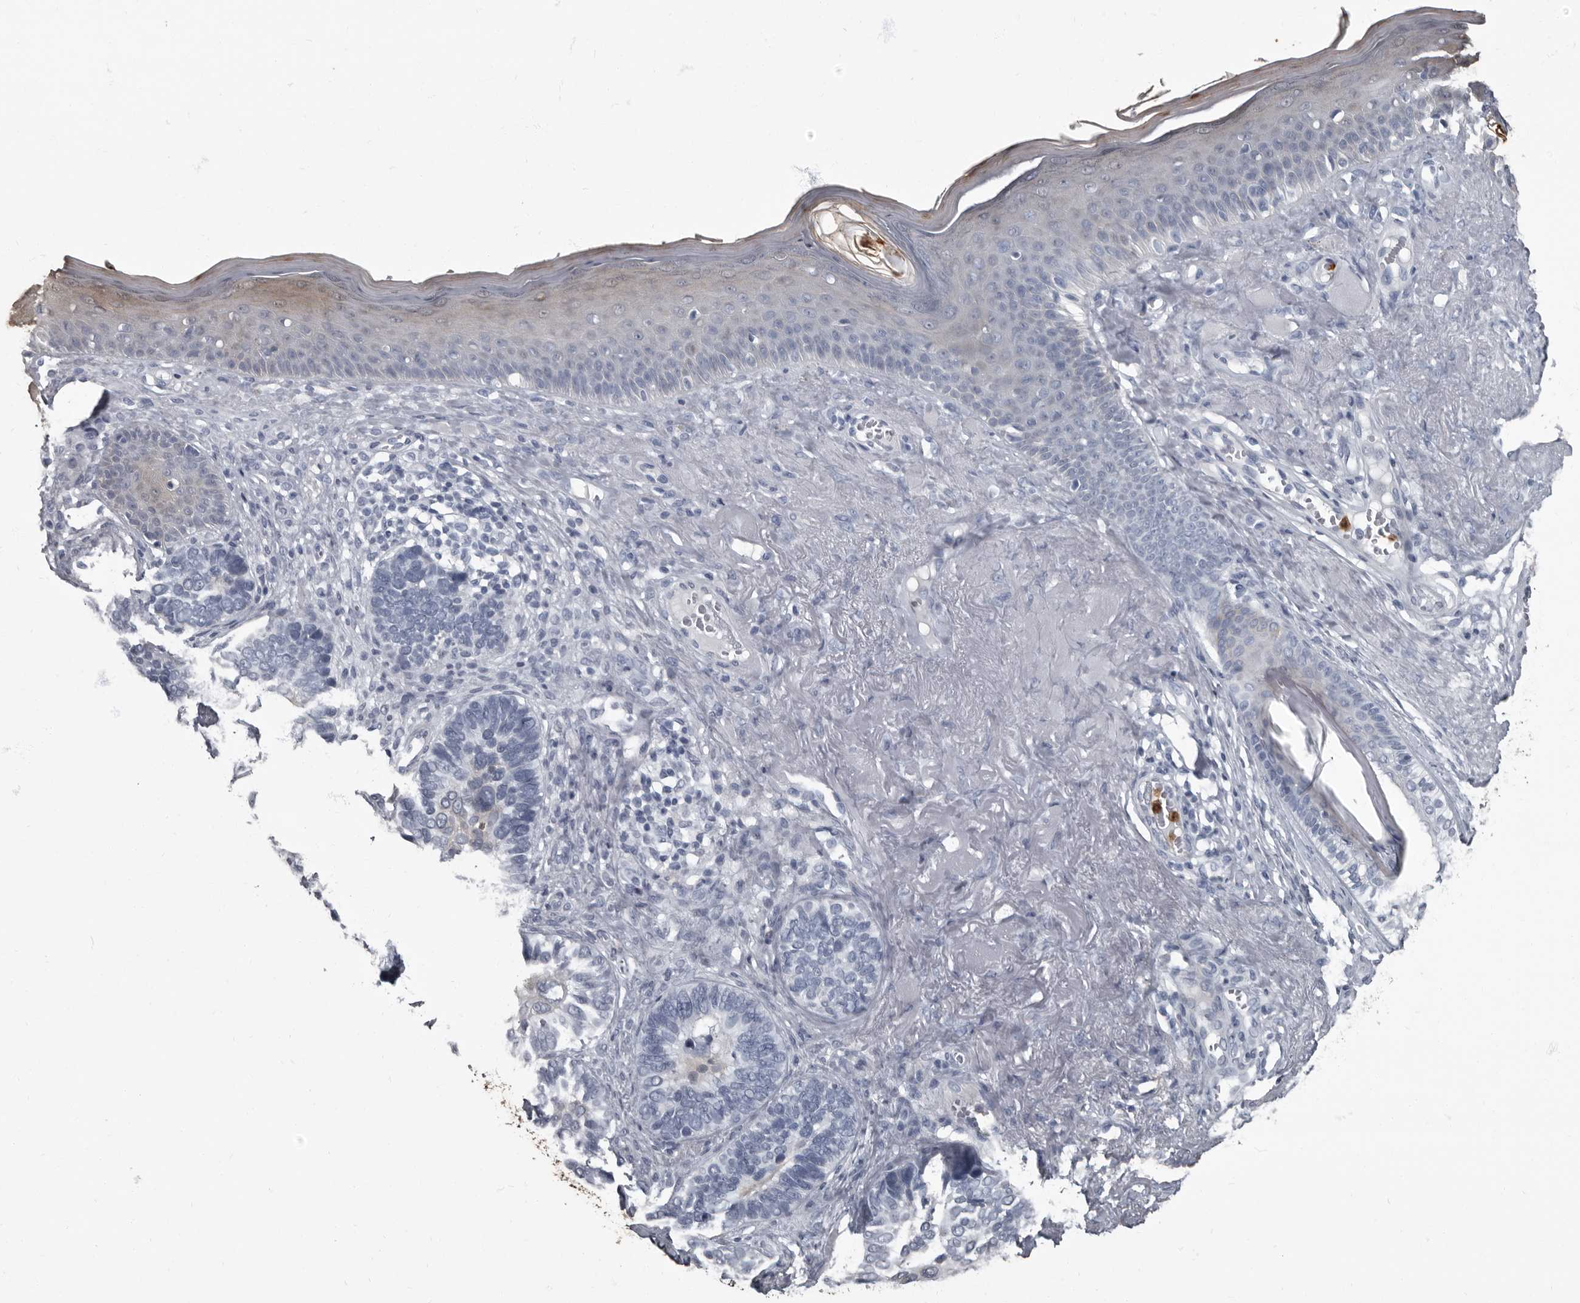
{"staining": {"intensity": "negative", "quantity": "none", "location": "none"}, "tissue": "skin cancer", "cell_type": "Tumor cells", "image_type": "cancer", "snomed": [{"axis": "morphology", "description": "Basal cell carcinoma"}, {"axis": "topography", "description": "Skin"}], "caption": "There is no significant staining in tumor cells of basal cell carcinoma (skin).", "gene": "TPD52L1", "patient": {"sex": "male", "age": 62}}